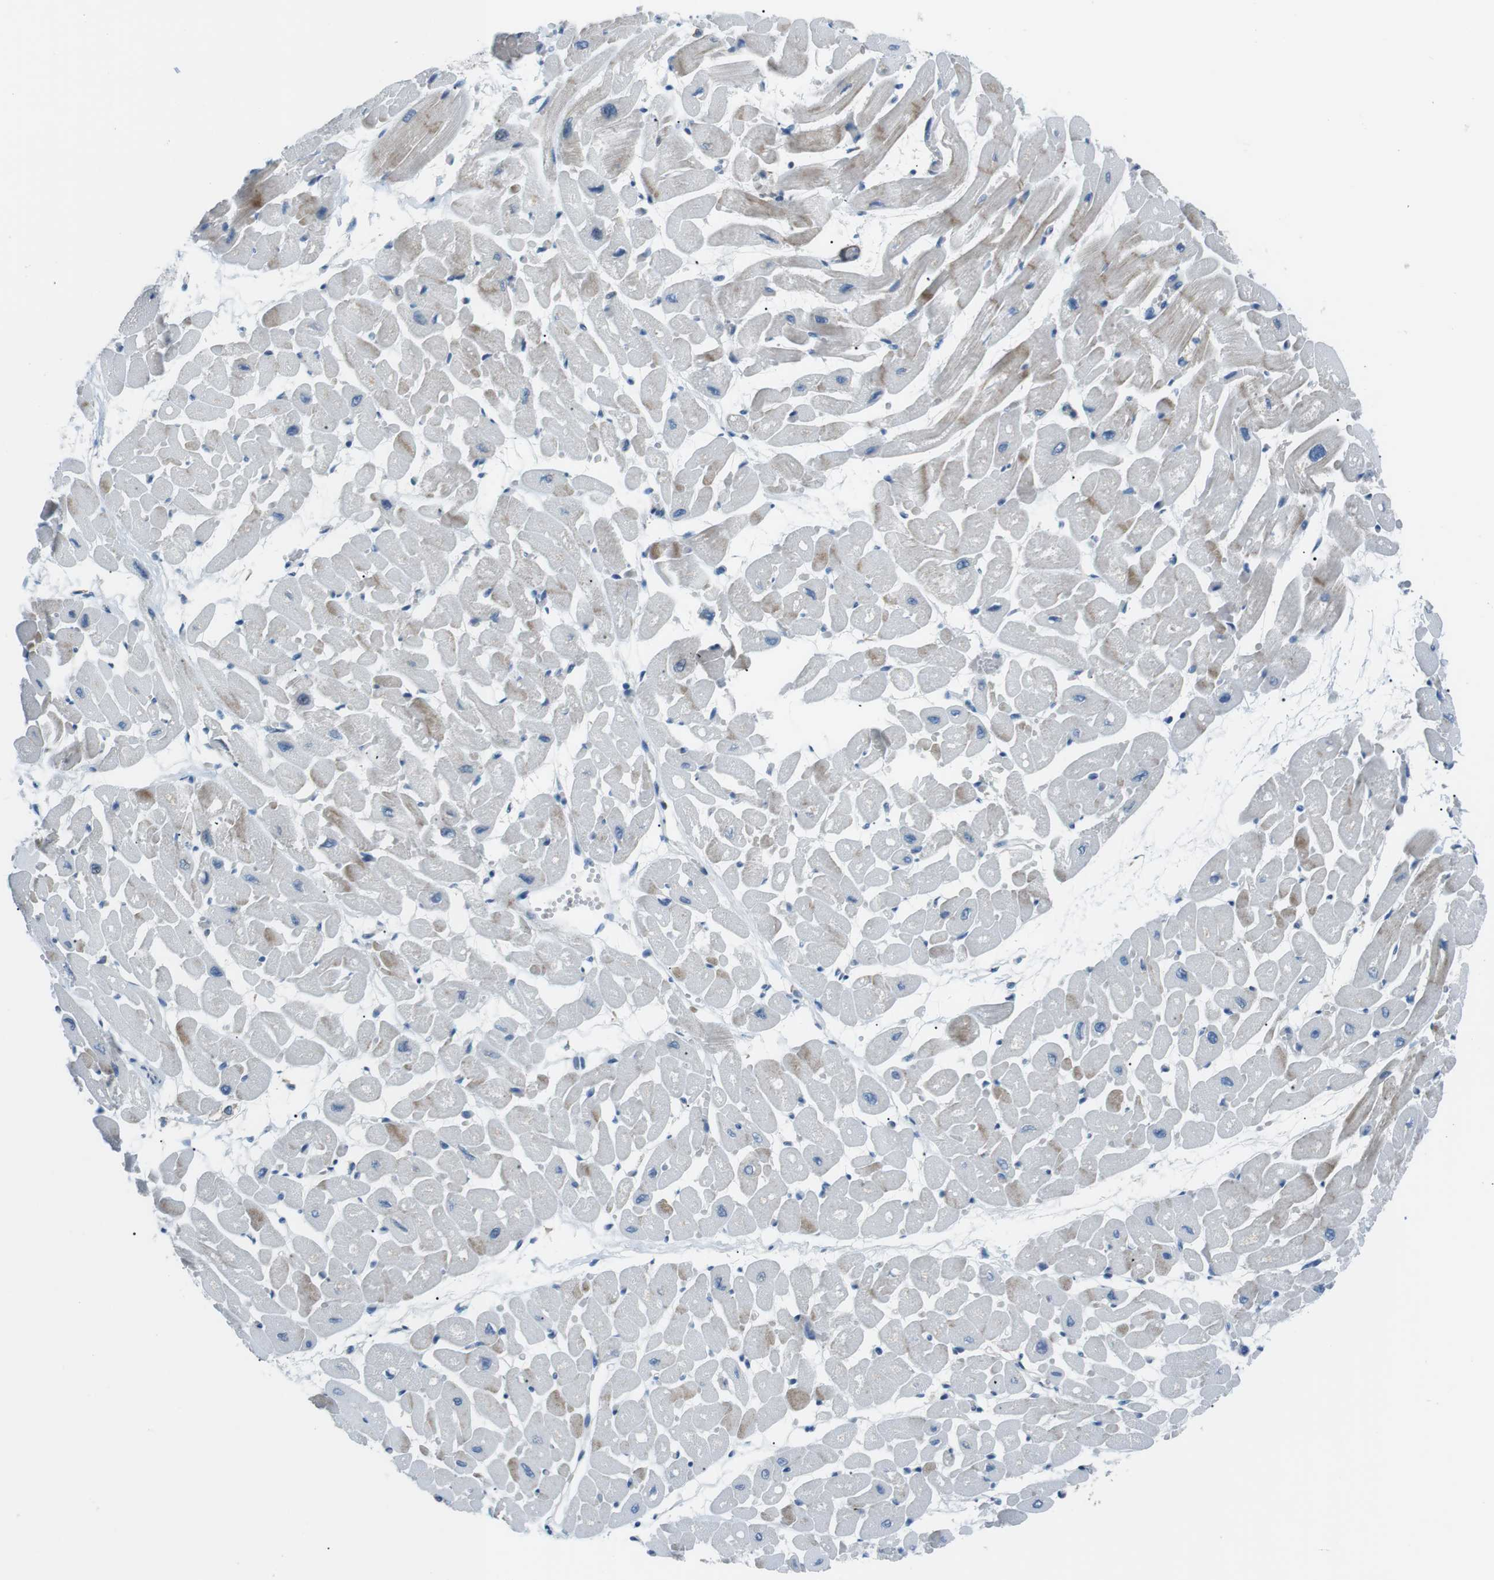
{"staining": {"intensity": "negative", "quantity": "none", "location": "none"}, "tissue": "heart muscle", "cell_type": "Cardiomyocytes", "image_type": "normal", "snomed": [{"axis": "morphology", "description": "Normal tissue, NOS"}, {"axis": "topography", "description": "Heart"}], "caption": "Immunohistochemistry photomicrograph of benign heart muscle: heart muscle stained with DAB (3,3'-diaminobenzidine) displays no significant protein staining in cardiomyocytes.", "gene": "ARVCF", "patient": {"sex": "male", "age": 45}}